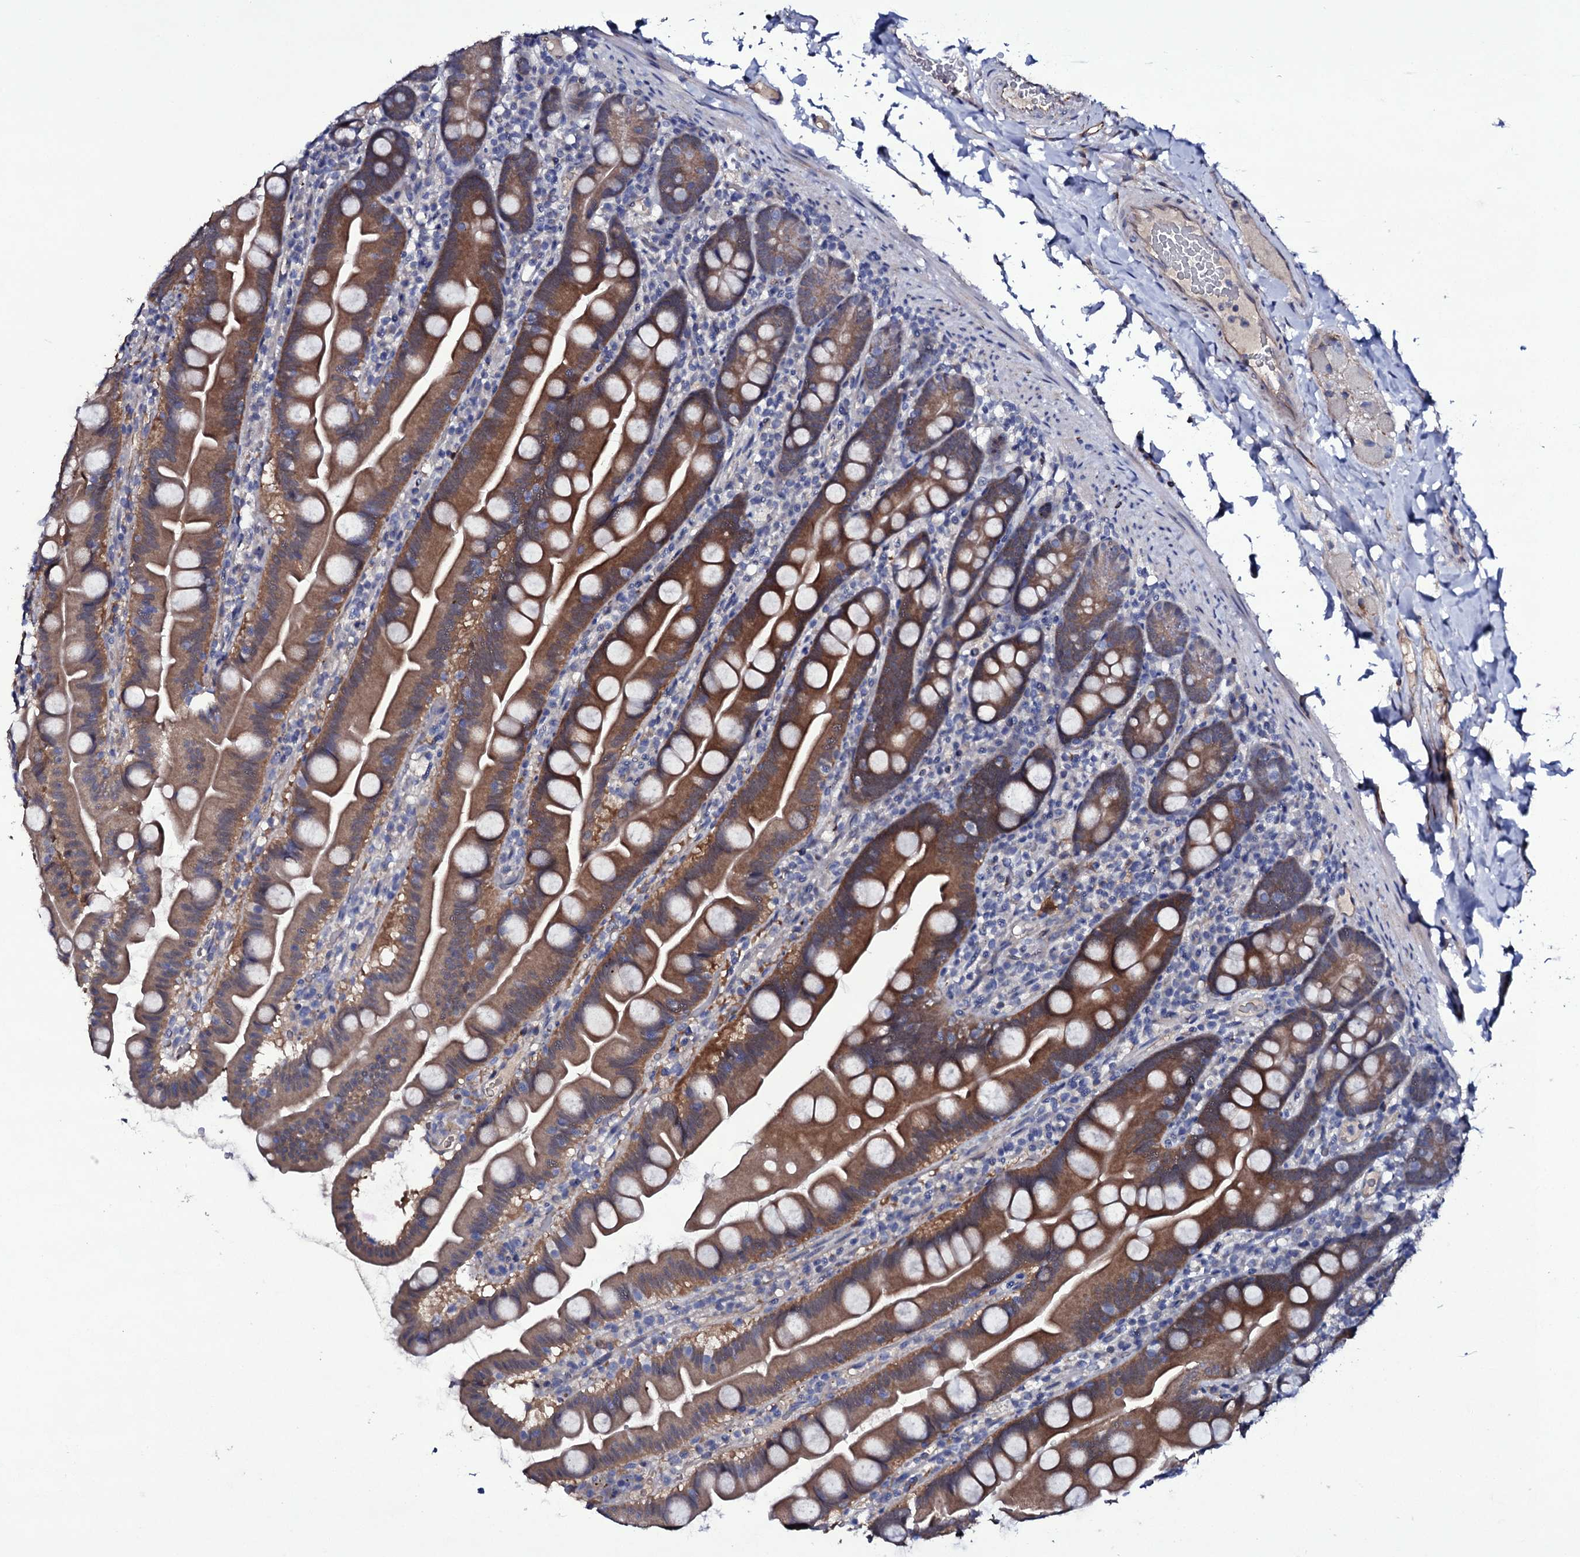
{"staining": {"intensity": "moderate", "quantity": ">75%", "location": "cytoplasmic/membranous"}, "tissue": "small intestine", "cell_type": "Glandular cells", "image_type": "normal", "snomed": [{"axis": "morphology", "description": "Normal tissue, NOS"}, {"axis": "topography", "description": "Small intestine"}], "caption": "High-power microscopy captured an immunohistochemistry photomicrograph of normal small intestine, revealing moderate cytoplasmic/membranous expression in approximately >75% of glandular cells. (brown staining indicates protein expression, while blue staining denotes nuclei).", "gene": "BCL2L14", "patient": {"sex": "female", "age": 68}}